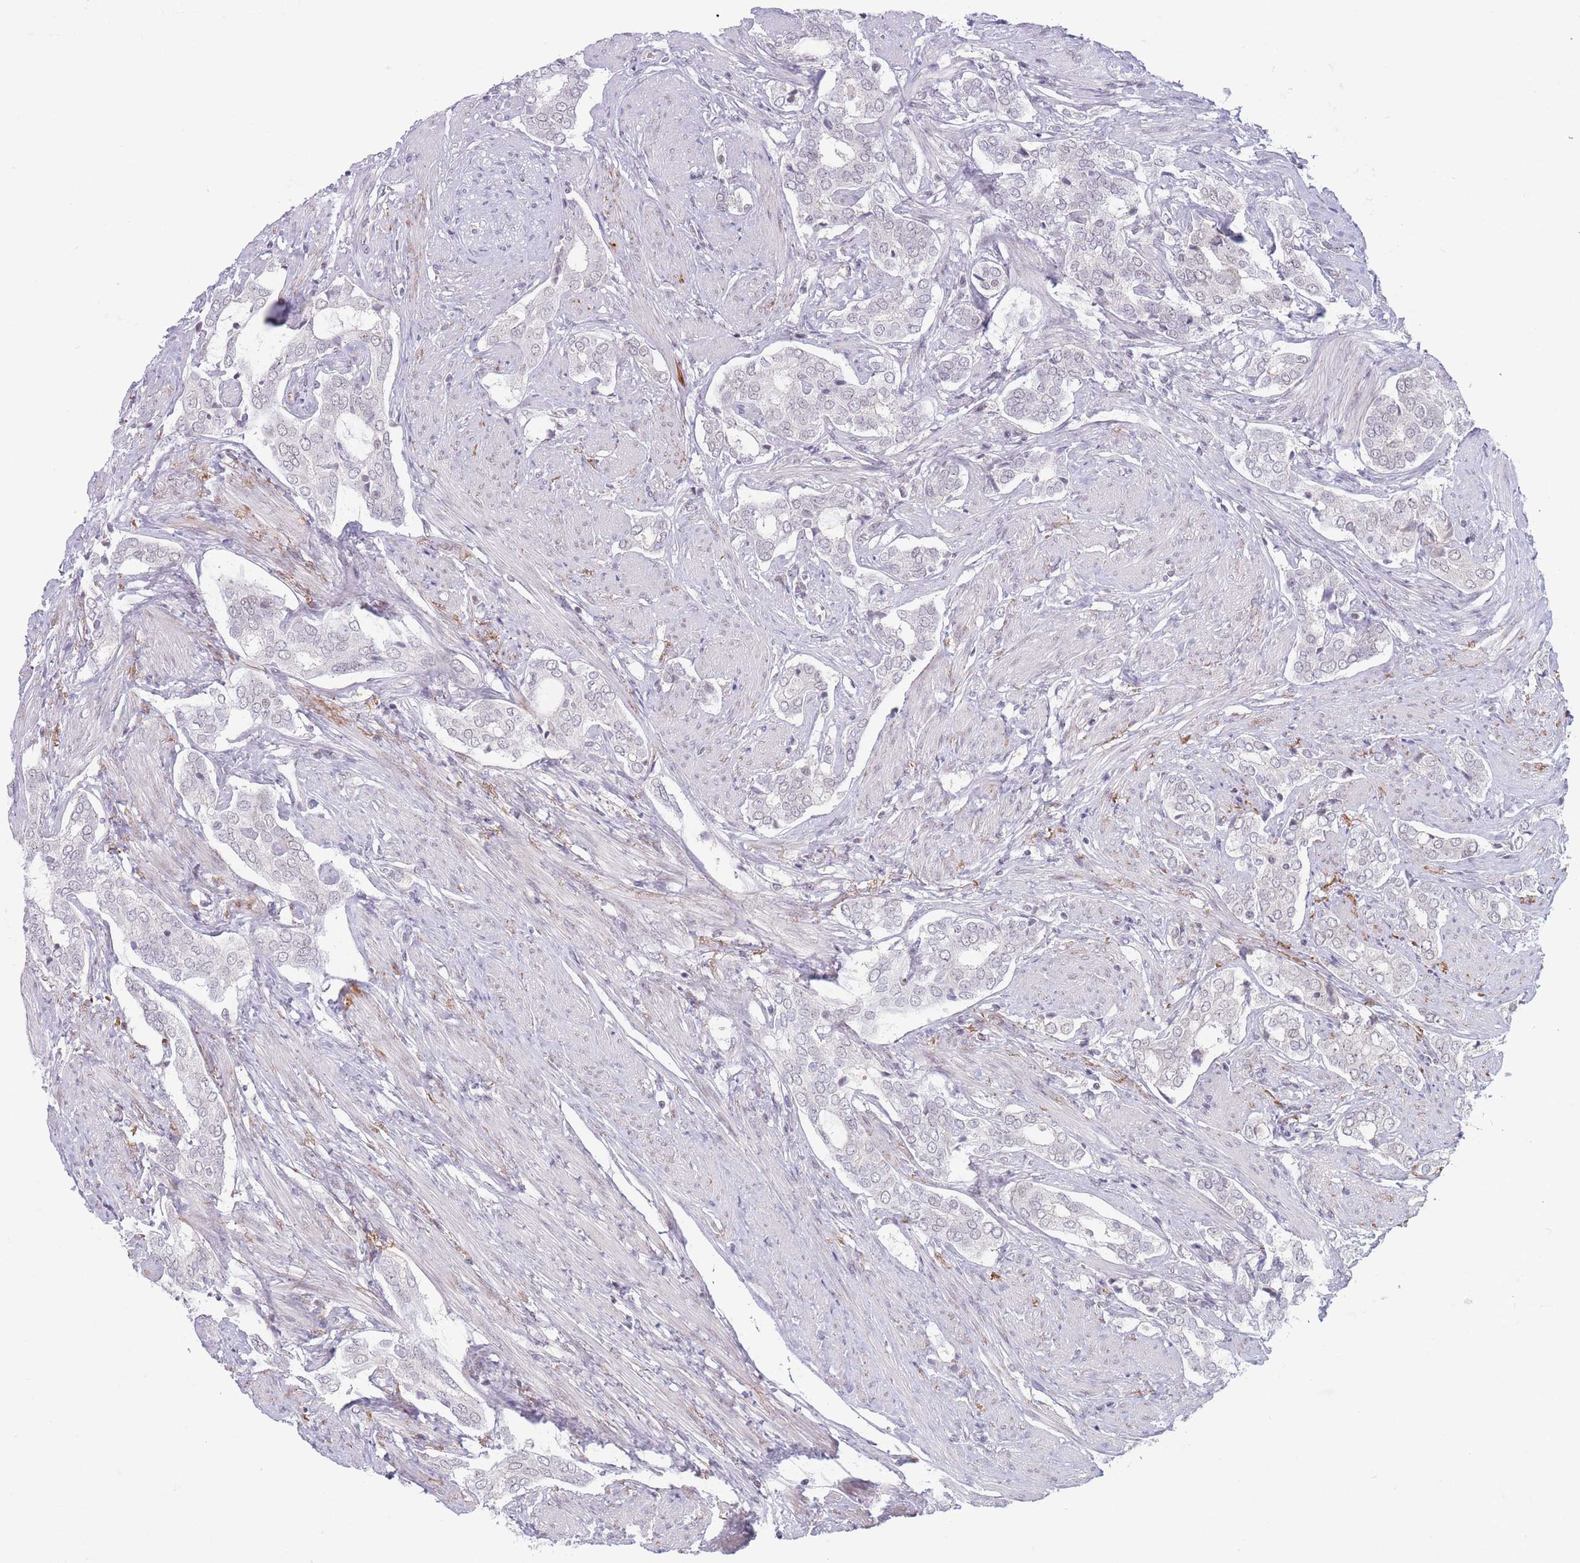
{"staining": {"intensity": "weak", "quantity": "<25%", "location": "nuclear"}, "tissue": "prostate cancer", "cell_type": "Tumor cells", "image_type": "cancer", "snomed": [{"axis": "morphology", "description": "Adenocarcinoma, High grade"}, {"axis": "topography", "description": "Prostate"}], "caption": "A micrograph of high-grade adenocarcinoma (prostate) stained for a protein displays no brown staining in tumor cells.", "gene": "ARID3B", "patient": {"sex": "male", "age": 71}}